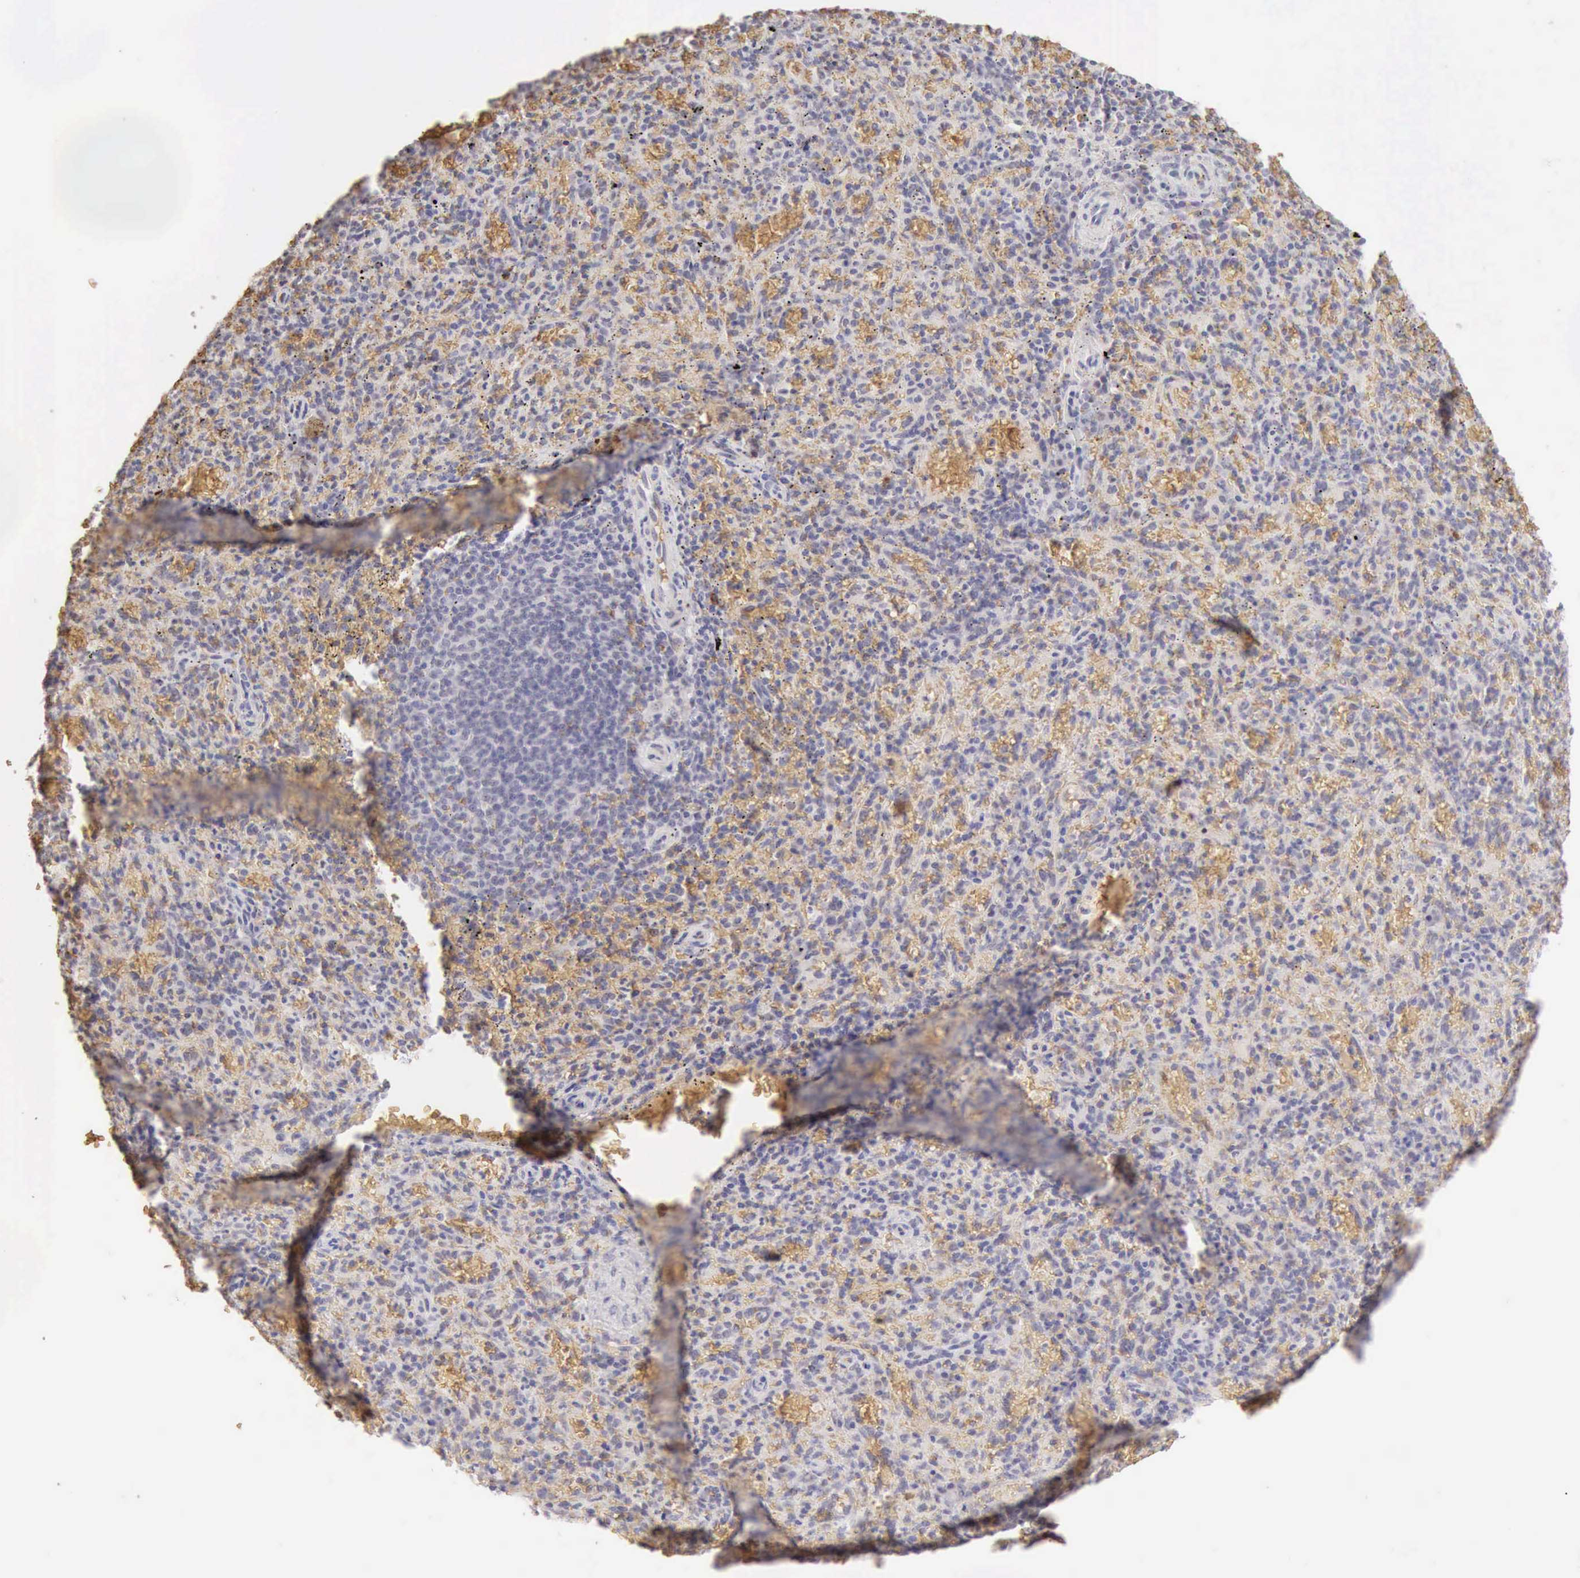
{"staining": {"intensity": "negative", "quantity": "none", "location": "none"}, "tissue": "spleen", "cell_type": "Cells in red pulp", "image_type": "normal", "snomed": [{"axis": "morphology", "description": "Normal tissue, NOS"}, {"axis": "topography", "description": "Spleen"}], "caption": "IHC image of benign spleen: human spleen stained with DAB exhibits no significant protein positivity in cells in red pulp.", "gene": "CFI", "patient": {"sex": "female", "age": 50}}